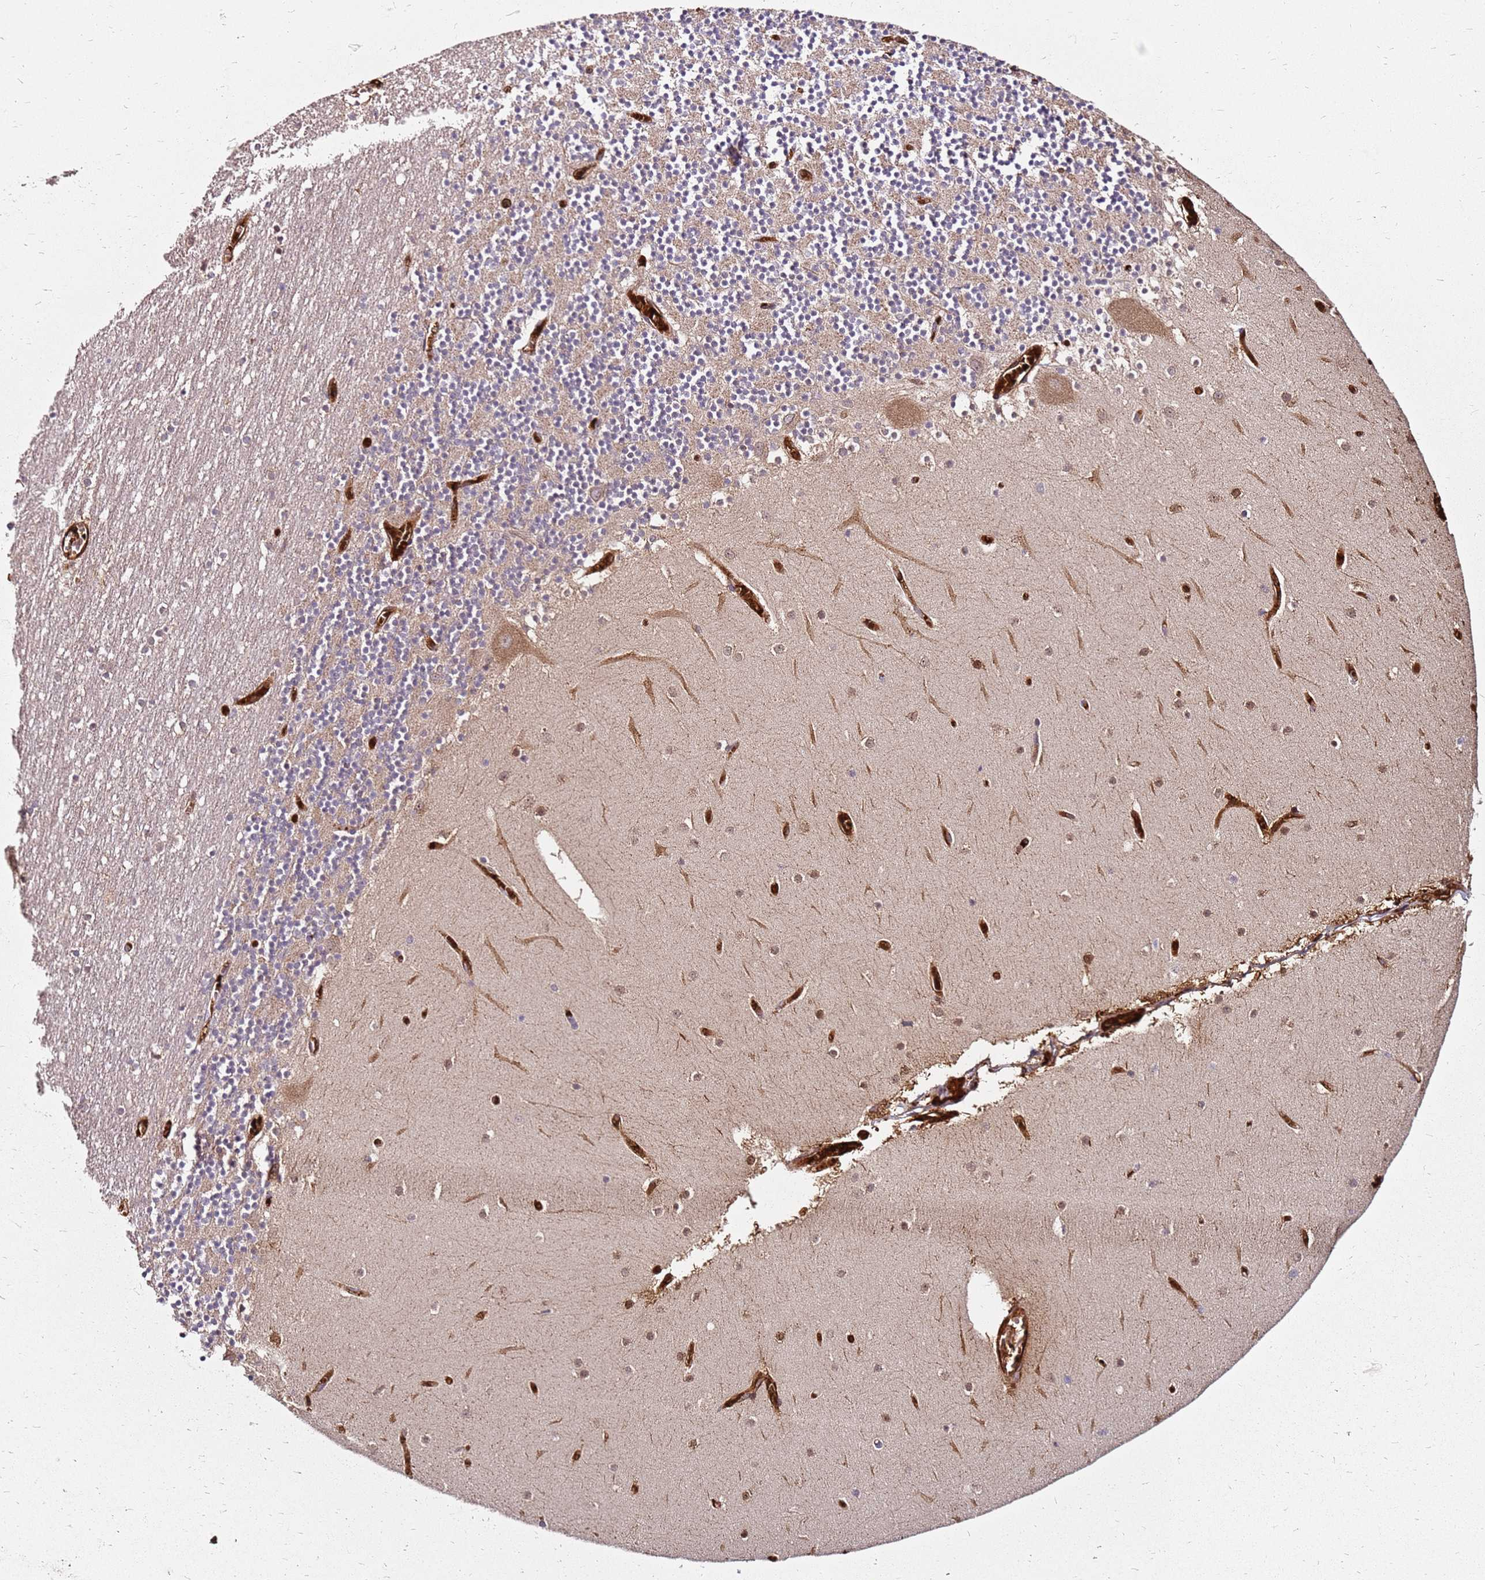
{"staining": {"intensity": "strong", "quantity": "<25%", "location": "nuclear"}, "tissue": "cerebellum", "cell_type": "Cells in granular layer", "image_type": "normal", "snomed": [{"axis": "morphology", "description": "Normal tissue, NOS"}, {"axis": "topography", "description": "Cerebellum"}], "caption": "A brown stain labels strong nuclear expression of a protein in cells in granular layer of unremarkable human cerebellum. The staining was performed using DAB, with brown indicating positive protein expression. Nuclei are stained blue with hematoxylin.", "gene": "RNF11", "patient": {"sex": "female", "age": 28}}